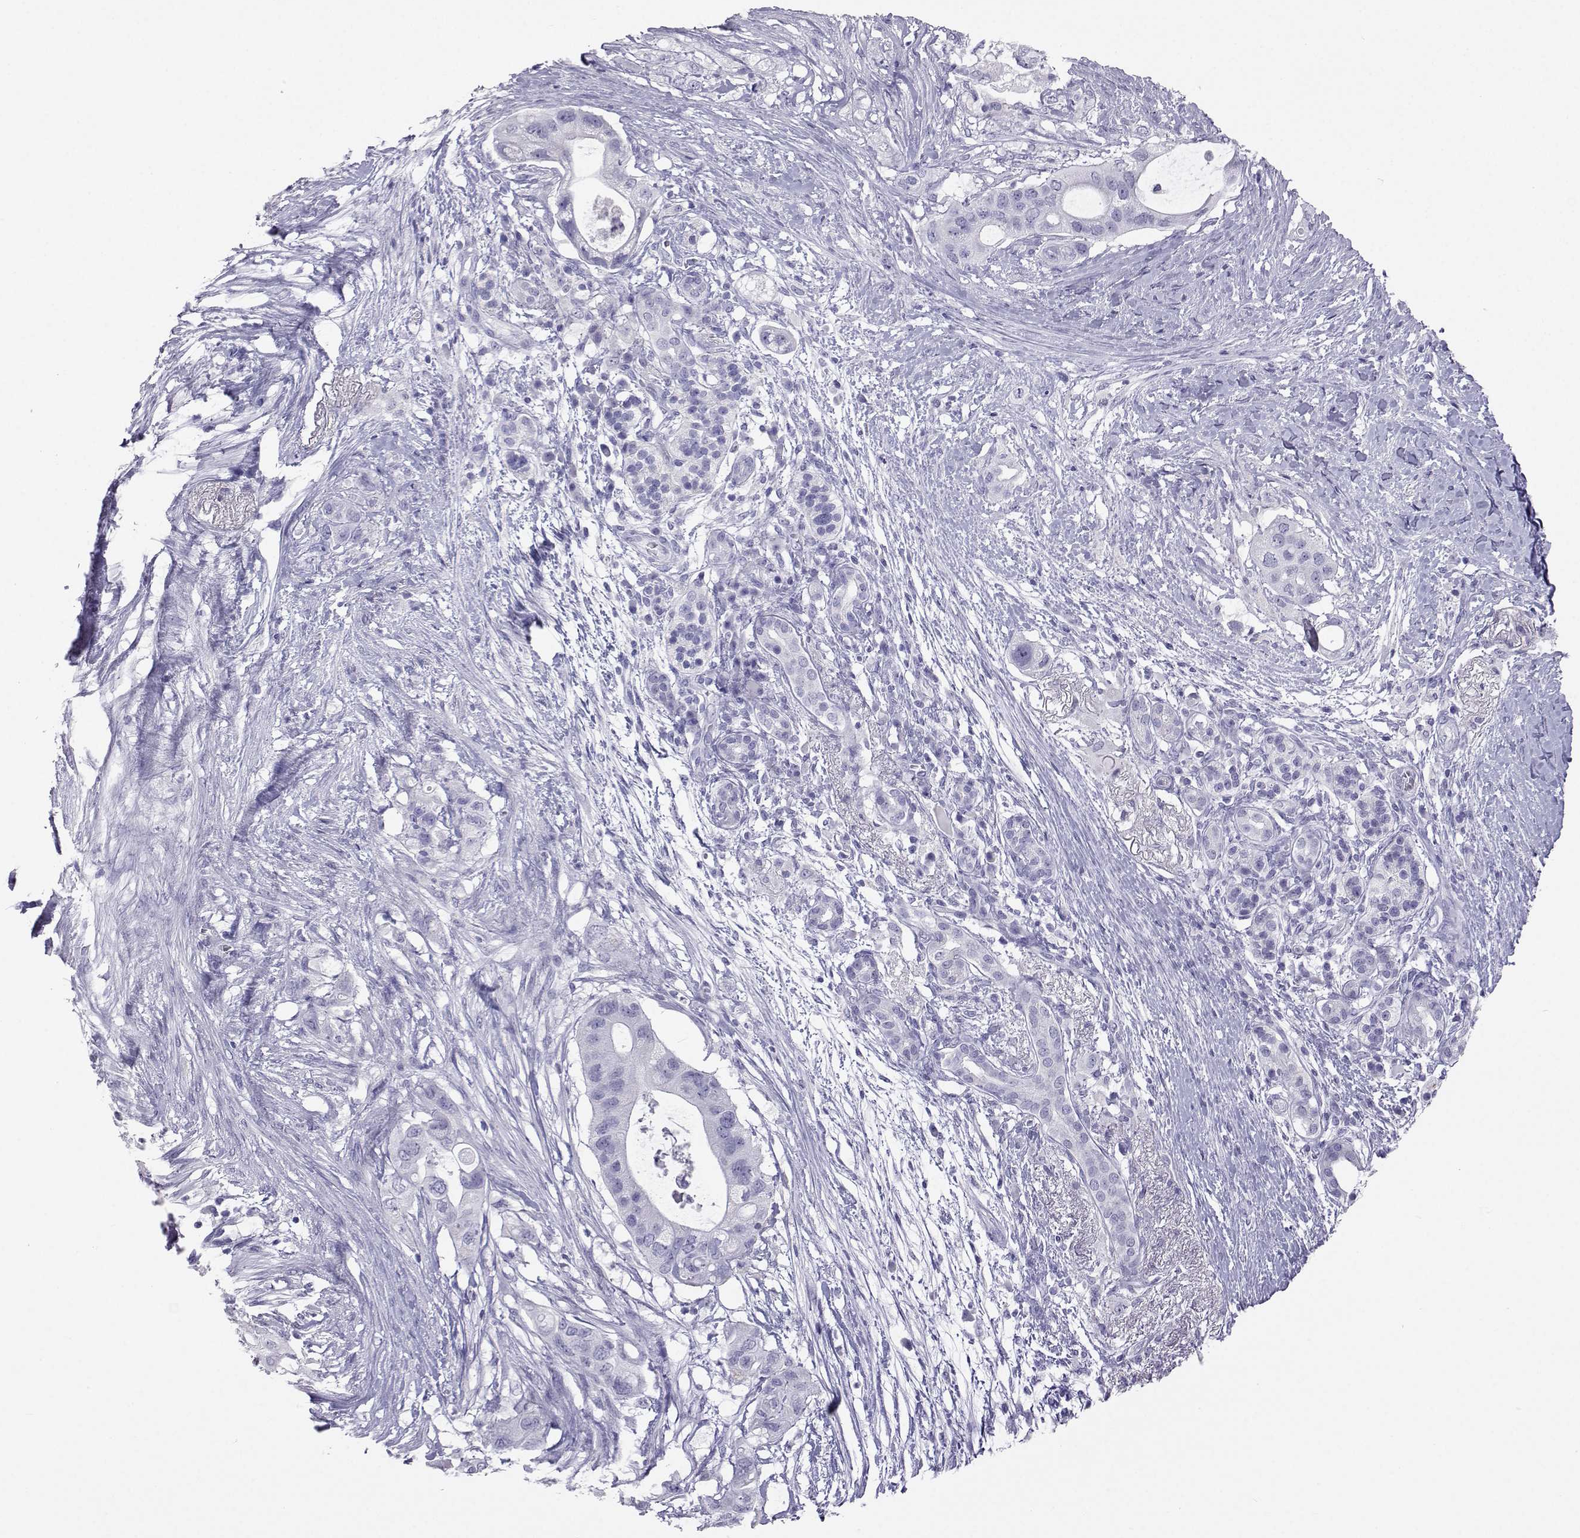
{"staining": {"intensity": "negative", "quantity": "none", "location": "none"}, "tissue": "pancreatic cancer", "cell_type": "Tumor cells", "image_type": "cancer", "snomed": [{"axis": "morphology", "description": "Adenocarcinoma, NOS"}, {"axis": "topography", "description": "Pancreas"}], "caption": "Human pancreatic adenocarcinoma stained for a protein using immunohistochemistry (IHC) shows no staining in tumor cells.", "gene": "PLIN4", "patient": {"sex": "female", "age": 72}}